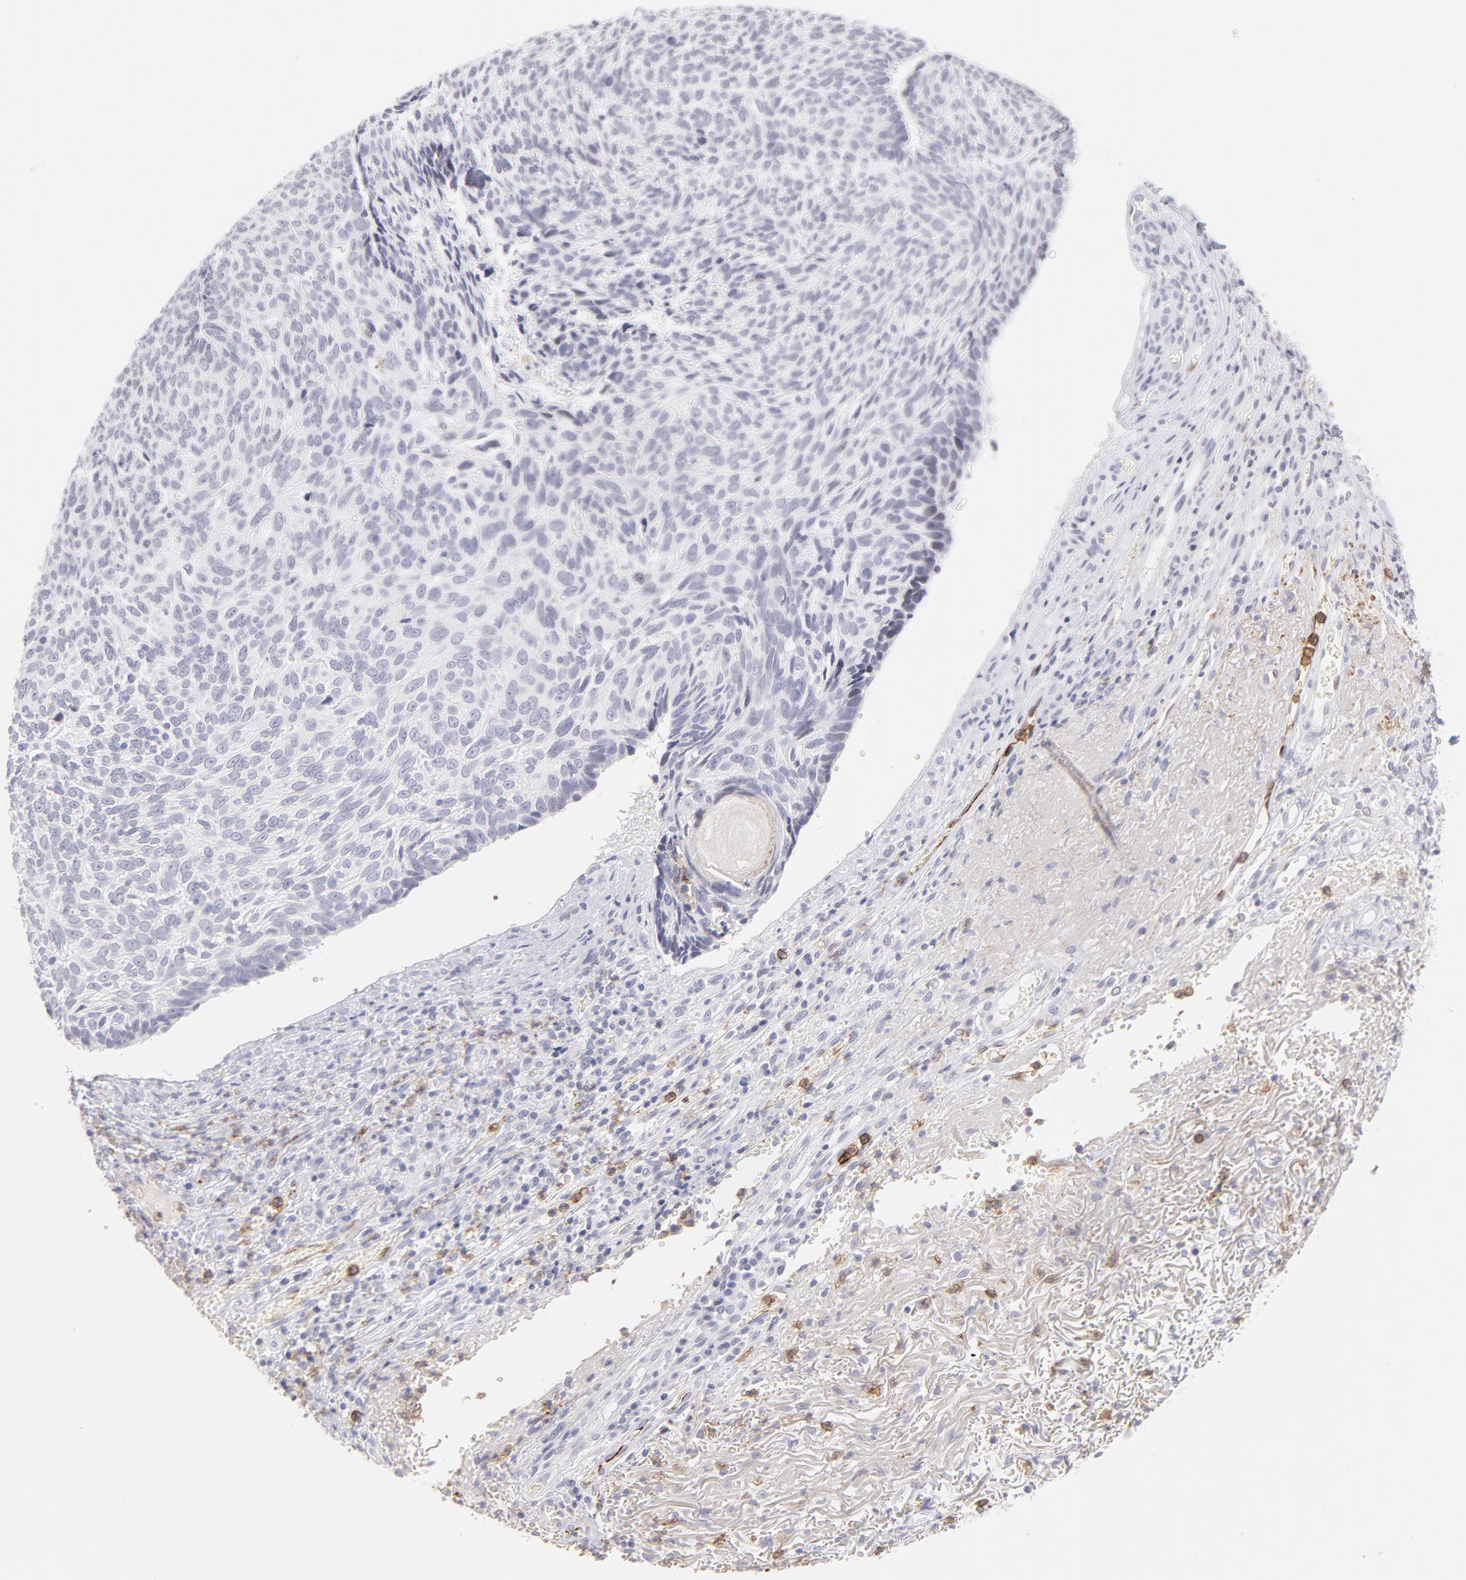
{"staining": {"intensity": "negative", "quantity": "none", "location": "none"}, "tissue": "skin cancer", "cell_type": "Tumor cells", "image_type": "cancer", "snomed": [{"axis": "morphology", "description": "Basal cell carcinoma"}, {"axis": "topography", "description": "Skin"}], "caption": "Immunohistochemistry (IHC) image of neoplastic tissue: skin cancer stained with DAB shows no significant protein expression in tumor cells.", "gene": "LTB4R", "patient": {"sex": "male", "age": 72}}